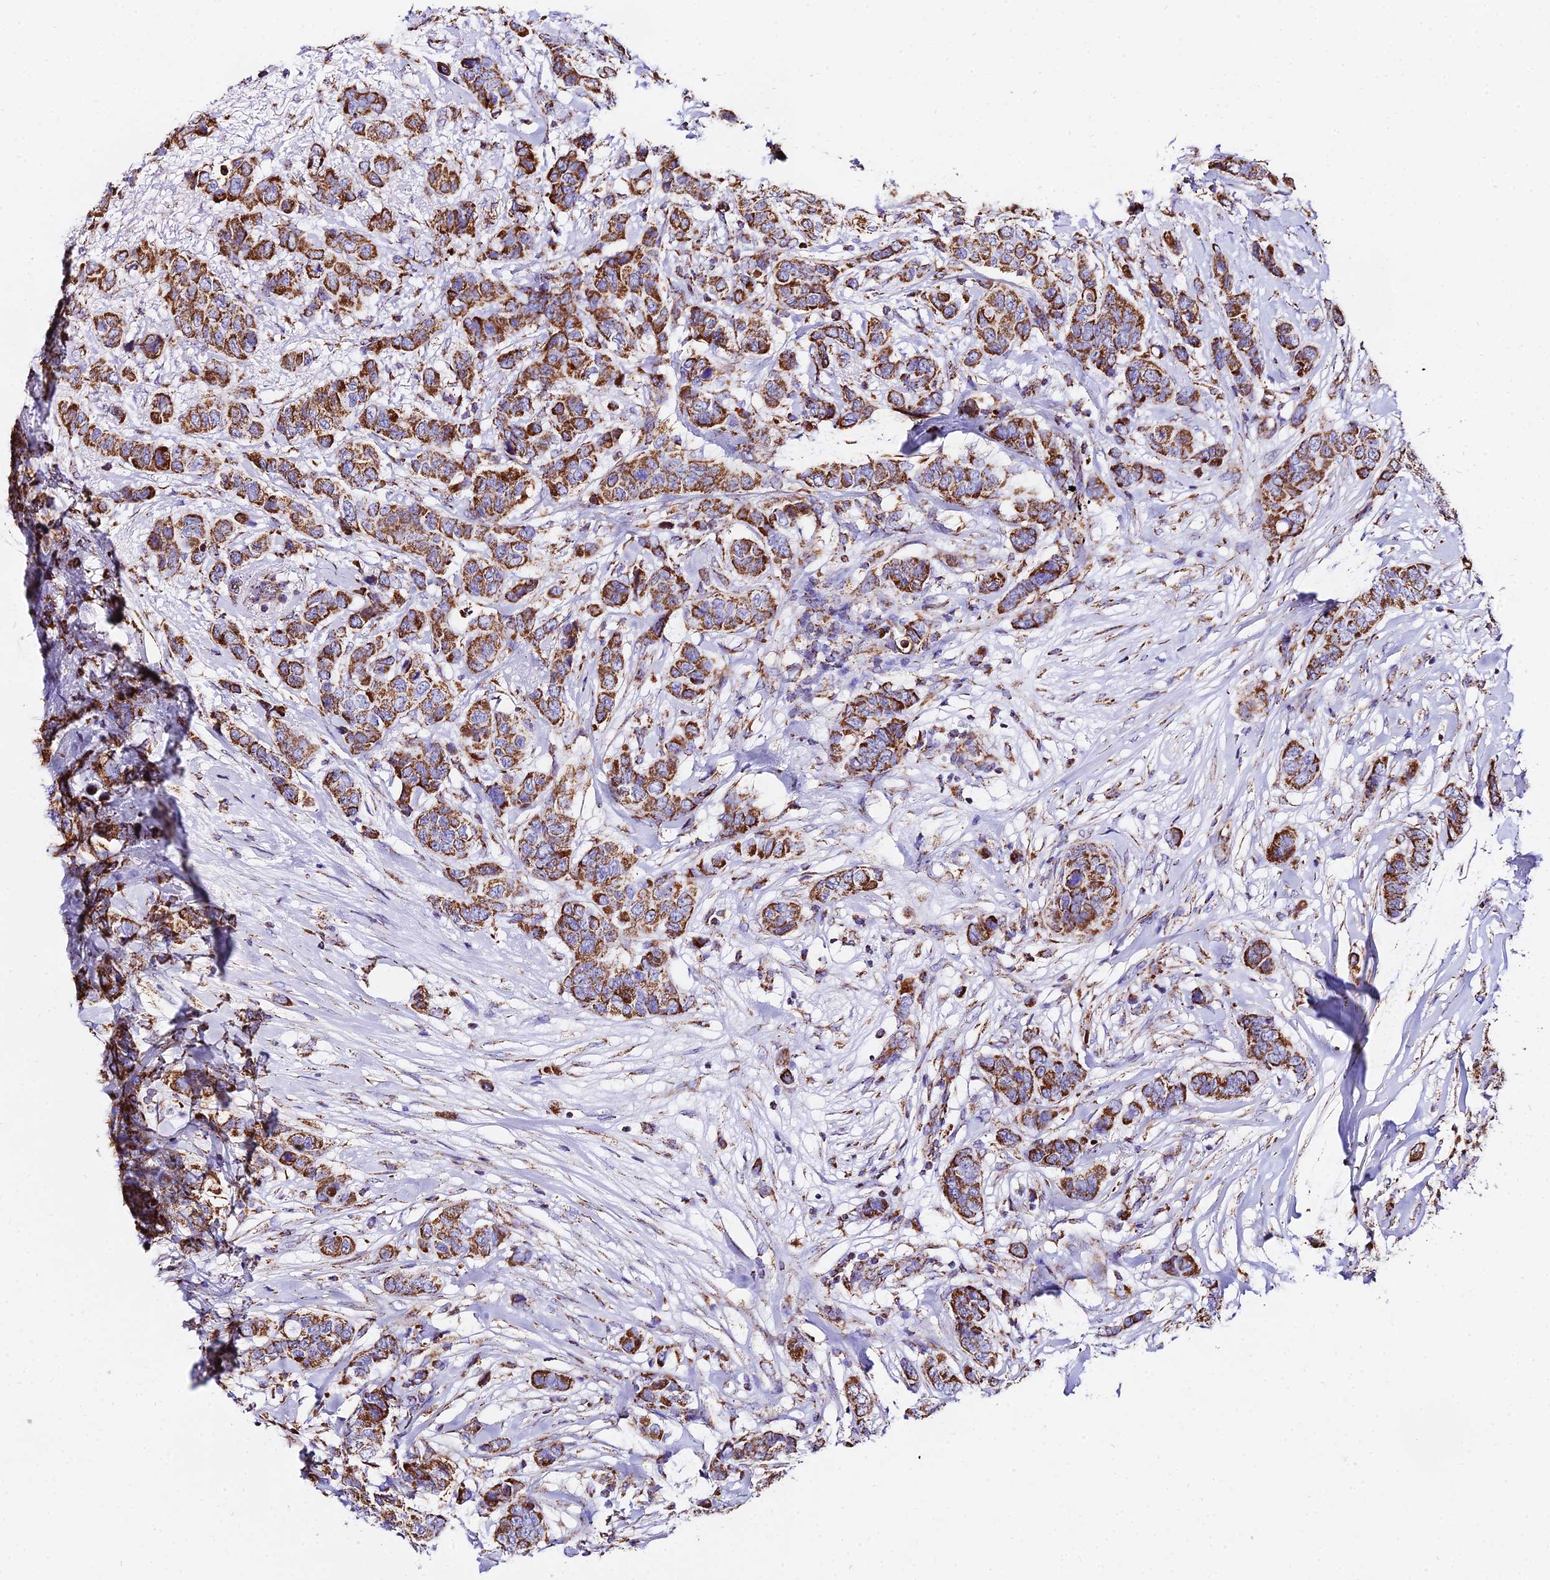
{"staining": {"intensity": "moderate", "quantity": ">75%", "location": "cytoplasmic/membranous"}, "tissue": "breast cancer", "cell_type": "Tumor cells", "image_type": "cancer", "snomed": [{"axis": "morphology", "description": "Lobular carcinoma"}, {"axis": "topography", "description": "Breast"}], "caption": "IHC (DAB (3,3'-diaminobenzidine)) staining of human lobular carcinoma (breast) demonstrates moderate cytoplasmic/membranous protein positivity in about >75% of tumor cells.", "gene": "ATP5PD", "patient": {"sex": "female", "age": 51}}